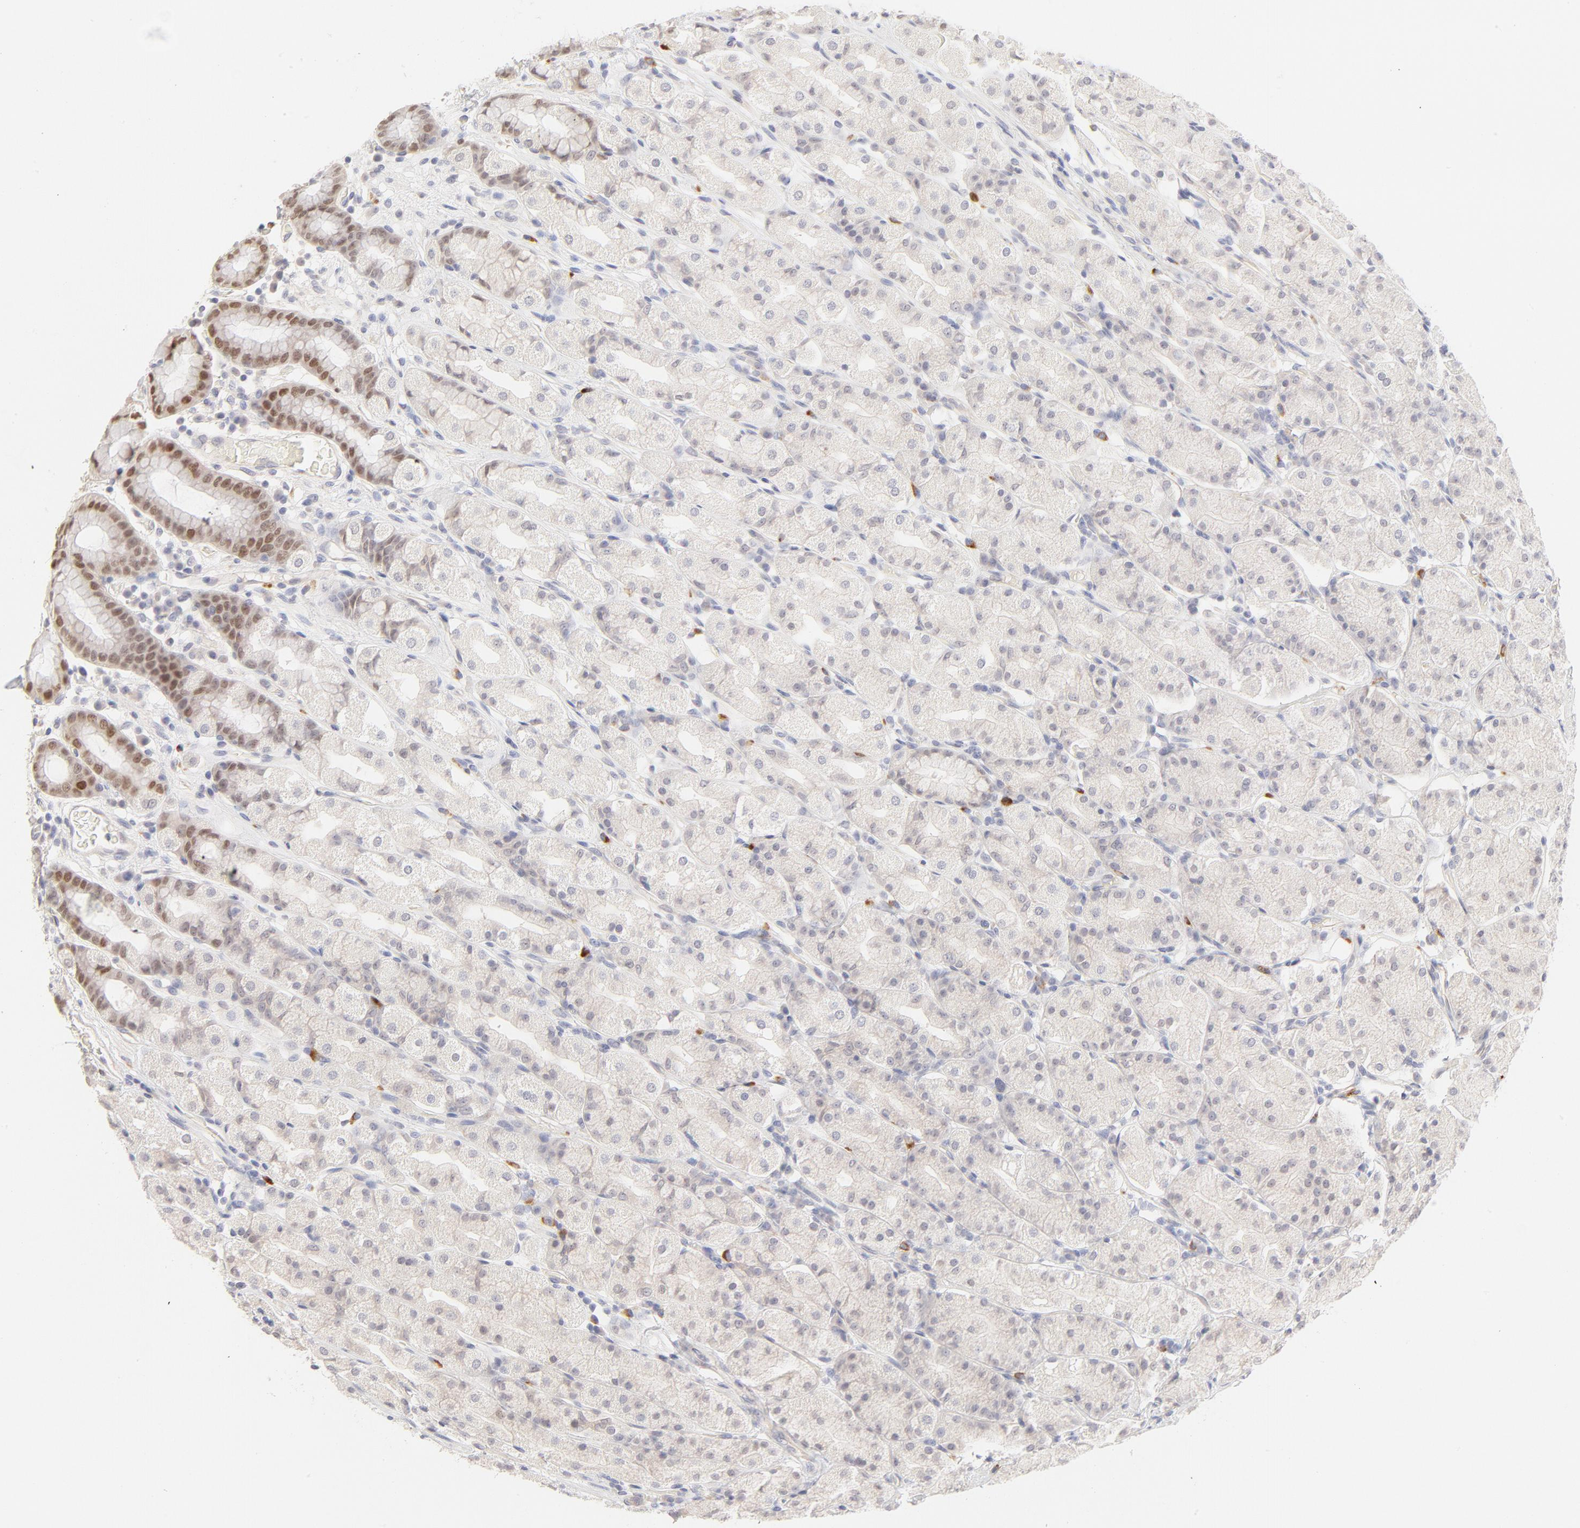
{"staining": {"intensity": "moderate", "quantity": "<25%", "location": "nuclear"}, "tissue": "stomach", "cell_type": "Glandular cells", "image_type": "normal", "snomed": [{"axis": "morphology", "description": "Normal tissue, NOS"}, {"axis": "topography", "description": "Stomach, upper"}], "caption": "IHC micrograph of benign stomach stained for a protein (brown), which exhibits low levels of moderate nuclear expression in about <25% of glandular cells.", "gene": "ELF3", "patient": {"sex": "male", "age": 68}}